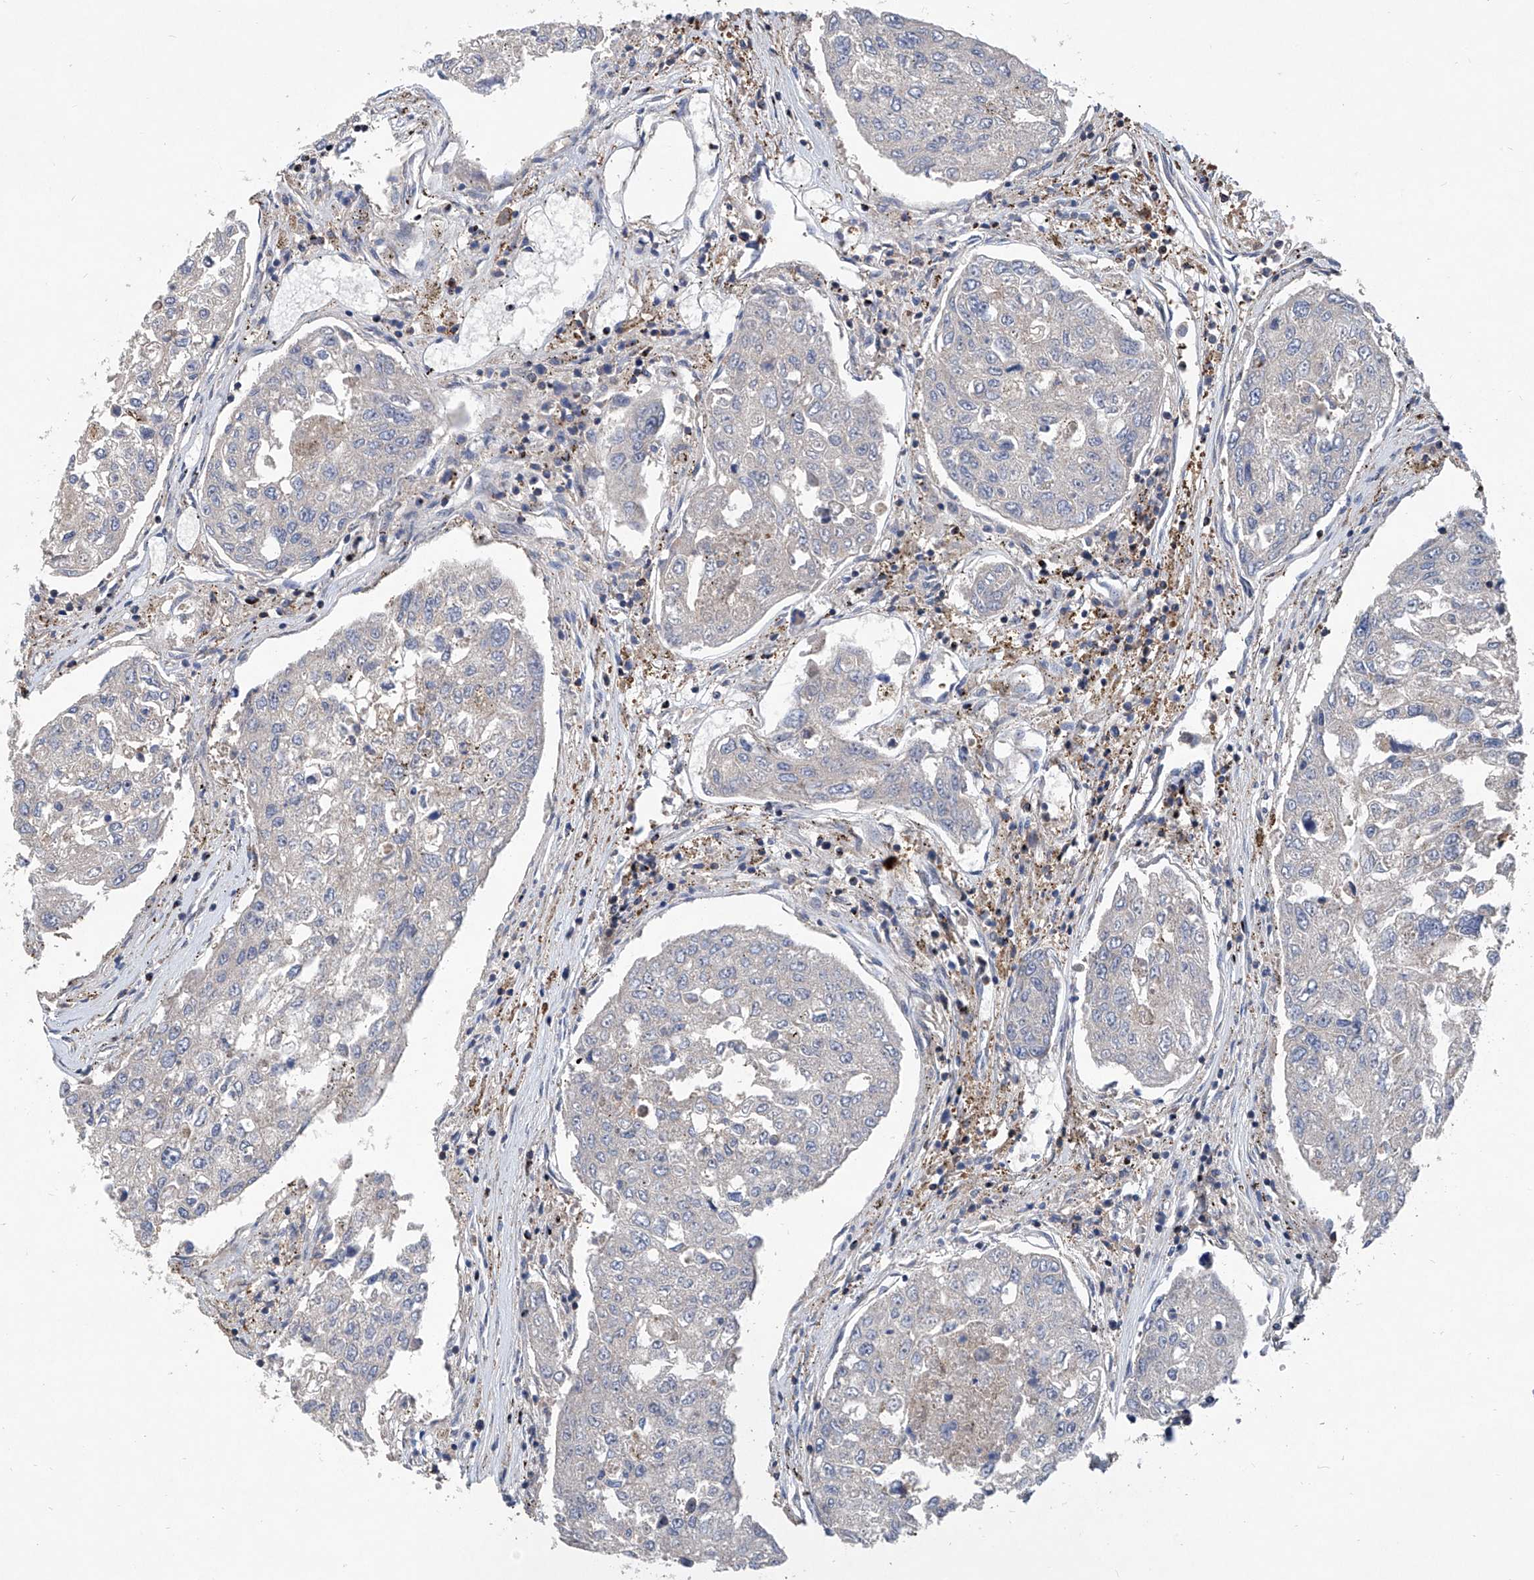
{"staining": {"intensity": "negative", "quantity": "none", "location": "none"}, "tissue": "urothelial cancer", "cell_type": "Tumor cells", "image_type": "cancer", "snomed": [{"axis": "morphology", "description": "Urothelial carcinoma, High grade"}, {"axis": "topography", "description": "Lymph node"}, {"axis": "topography", "description": "Urinary bladder"}], "caption": "Tumor cells are negative for protein expression in human urothelial carcinoma (high-grade).", "gene": "NT5C3A", "patient": {"sex": "male", "age": 51}}